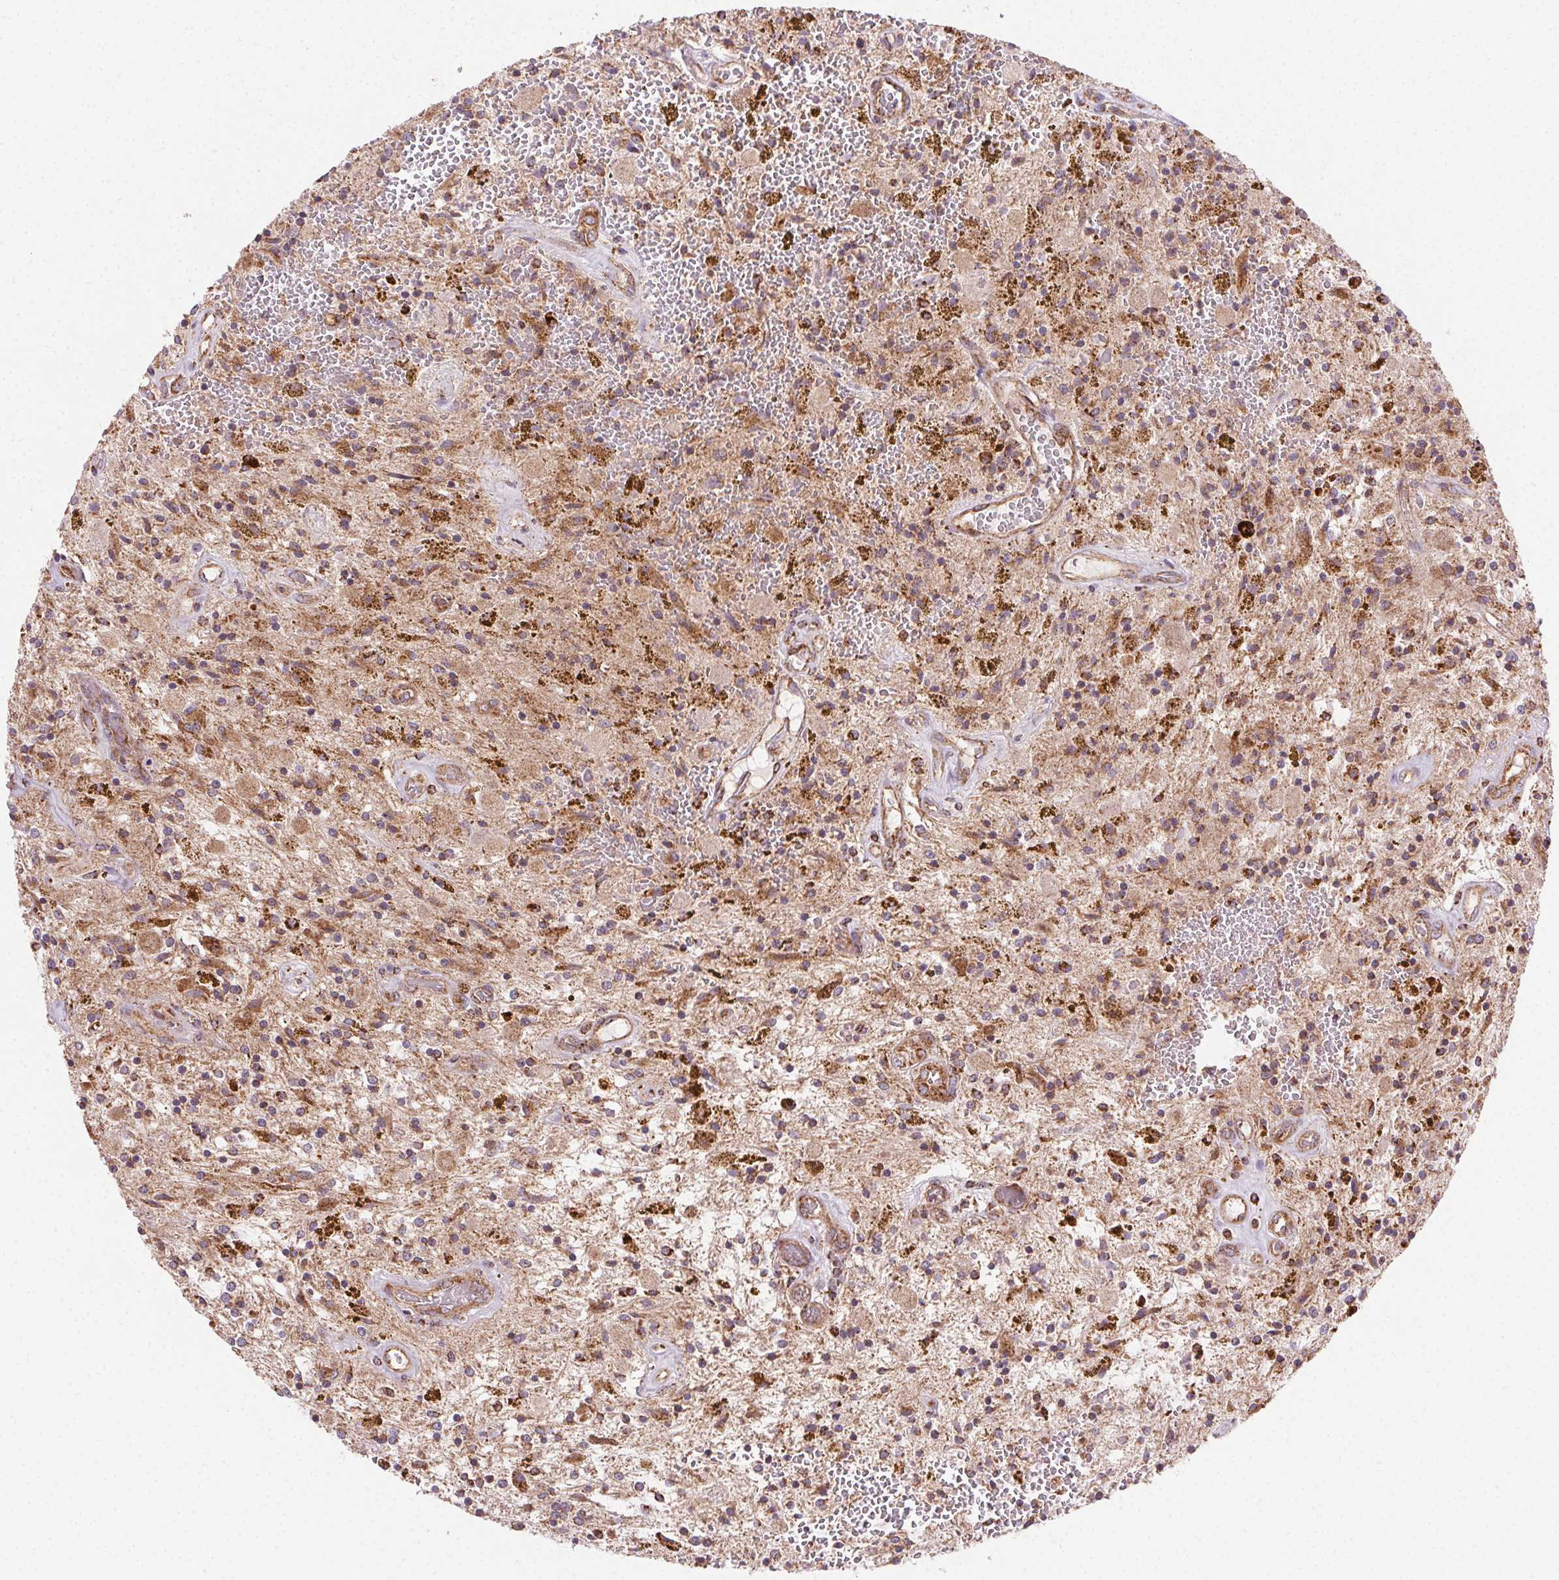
{"staining": {"intensity": "moderate", "quantity": ">75%", "location": "cytoplasmic/membranous"}, "tissue": "glioma", "cell_type": "Tumor cells", "image_type": "cancer", "snomed": [{"axis": "morphology", "description": "Glioma, malignant, Low grade"}, {"axis": "topography", "description": "Cerebellum"}], "caption": "This is a histology image of IHC staining of malignant low-grade glioma, which shows moderate staining in the cytoplasmic/membranous of tumor cells.", "gene": "CLPB", "patient": {"sex": "female", "age": 14}}